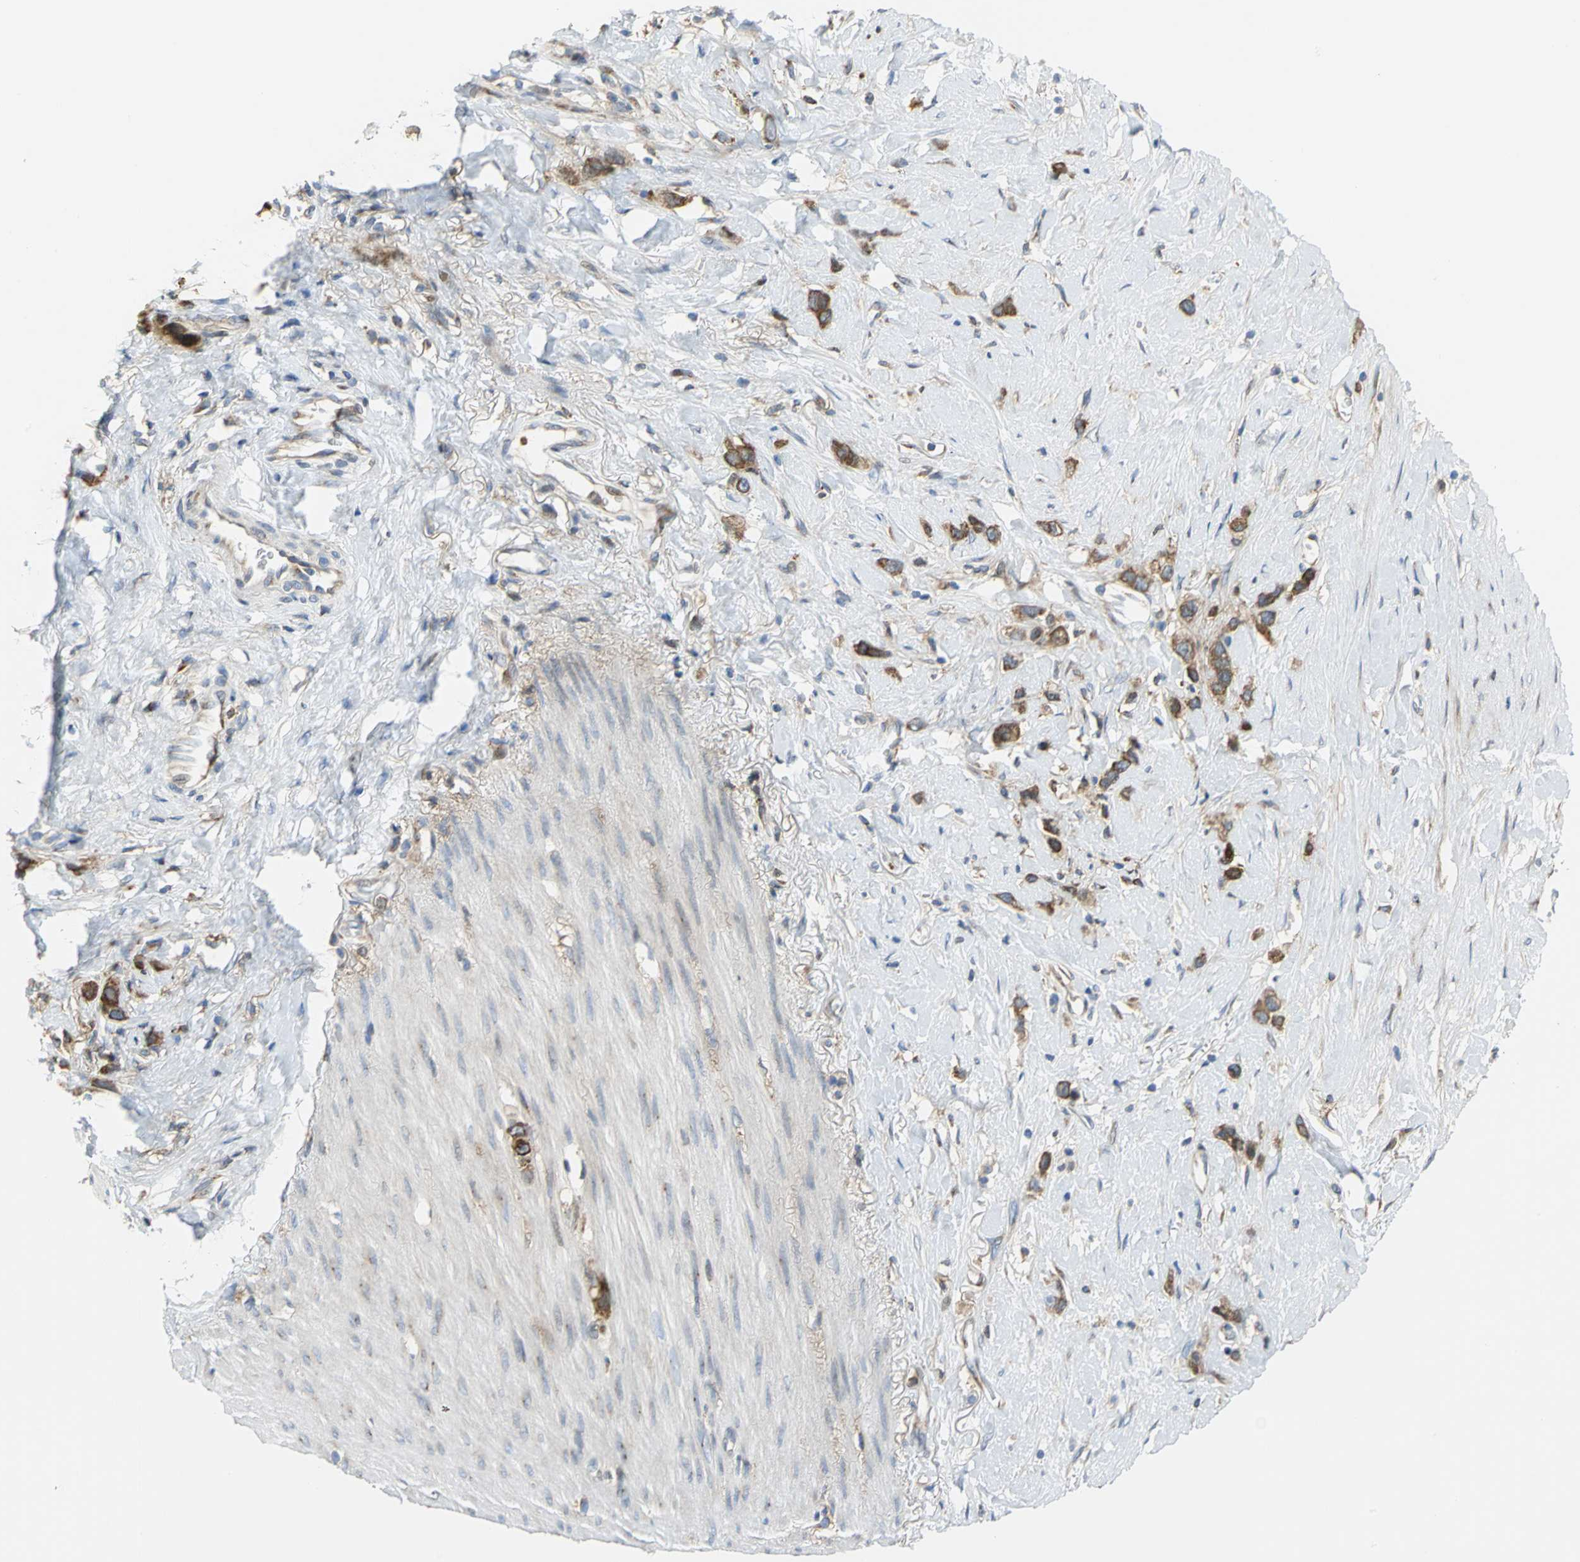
{"staining": {"intensity": "strong", "quantity": ">75%", "location": "cytoplasmic/membranous"}, "tissue": "stomach cancer", "cell_type": "Tumor cells", "image_type": "cancer", "snomed": [{"axis": "morphology", "description": "Normal tissue, NOS"}, {"axis": "morphology", "description": "Adenocarcinoma, NOS"}, {"axis": "morphology", "description": "Adenocarcinoma, High grade"}, {"axis": "topography", "description": "Stomach, upper"}, {"axis": "topography", "description": "Stomach"}], "caption": "IHC of adenocarcinoma (stomach) displays high levels of strong cytoplasmic/membranous staining in approximately >75% of tumor cells.", "gene": "YBX1", "patient": {"sex": "female", "age": 65}}